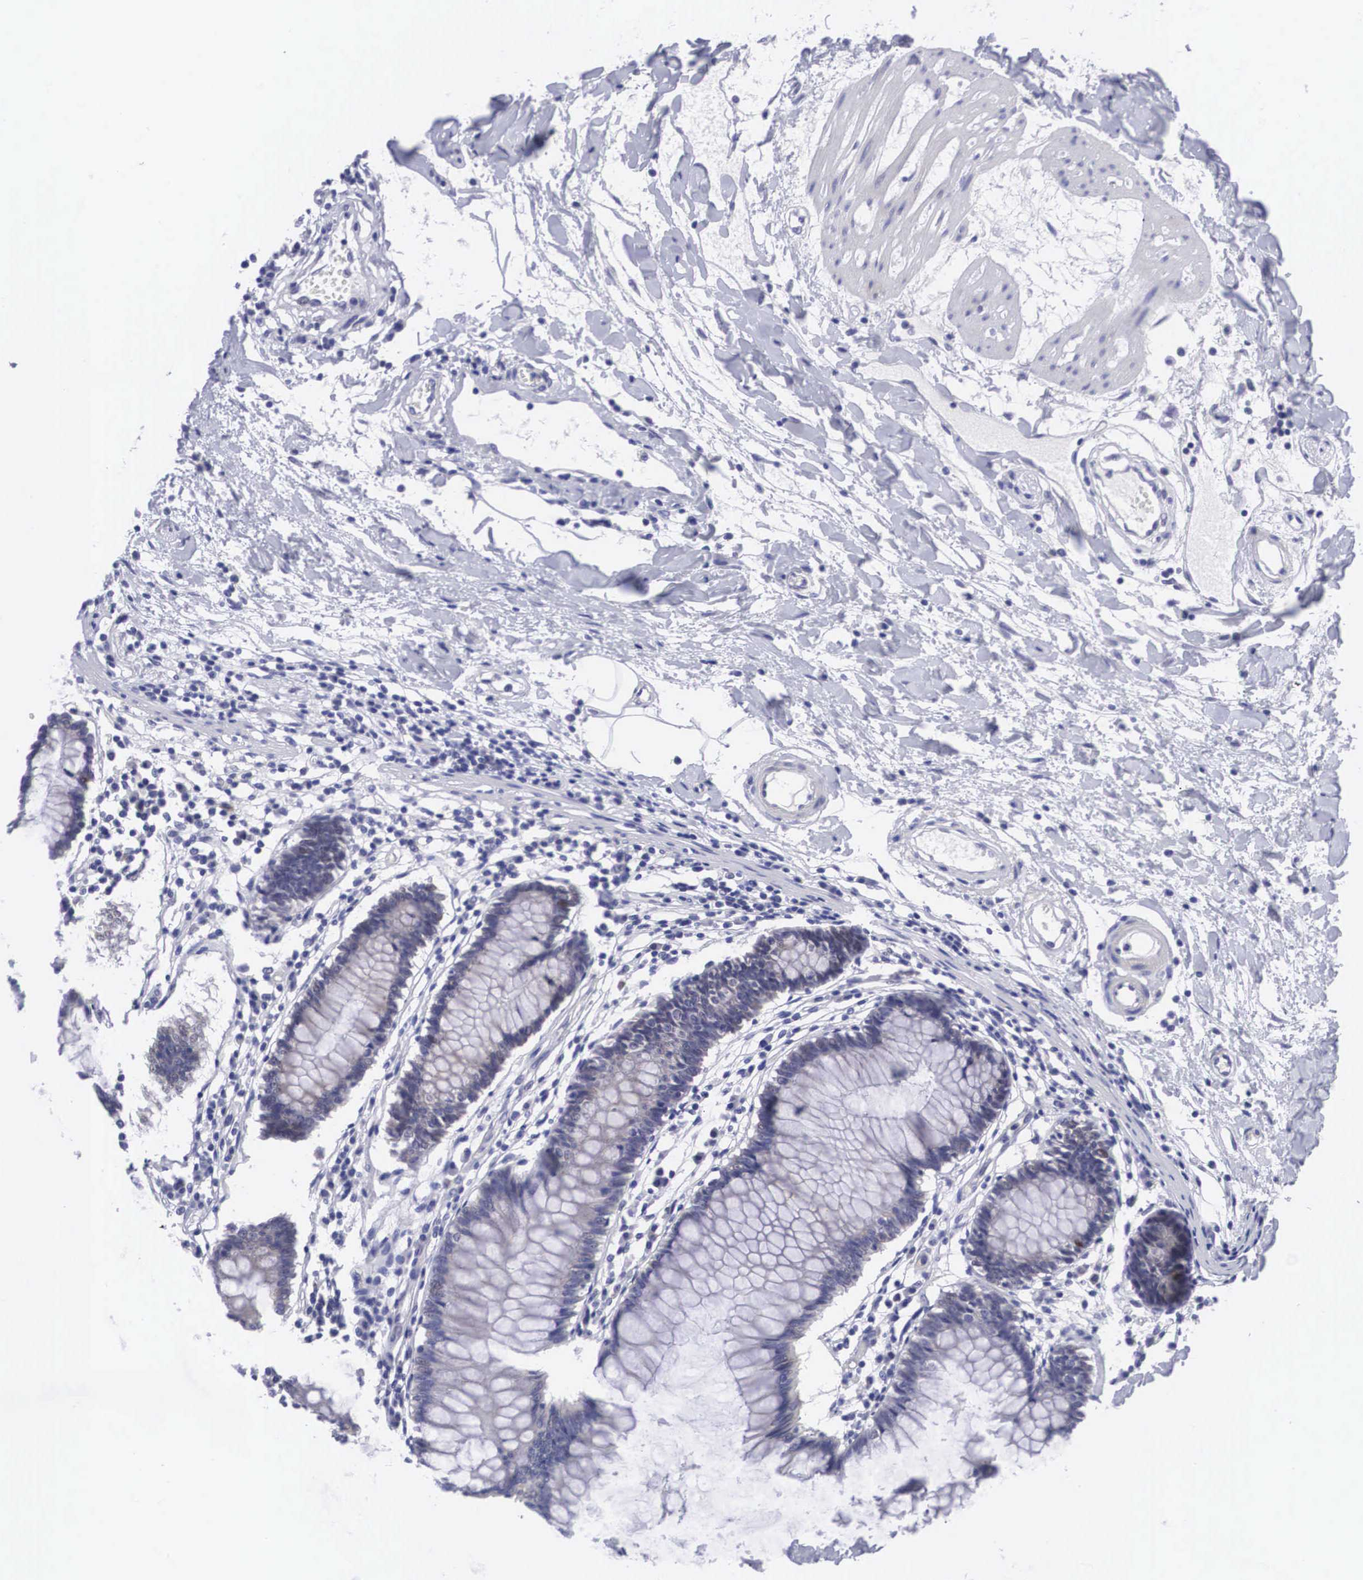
{"staining": {"intensity": "negative", "quantity": "none", "location": "none"}, "tissue": "colon", "cell_type": "Endothelial cells", "image_type": "normal", "snomed": [{"axis": "morphology", "description": "Normal tissue, NOS"}, {"axis": "topography", "description": "Colon"}], "caption": "Colon stained for a protein using immunohistochemistry demonstrates no expression endothelial cells.", "gene": "SOX11", "patient": {"sex": "female", "age": 55}}